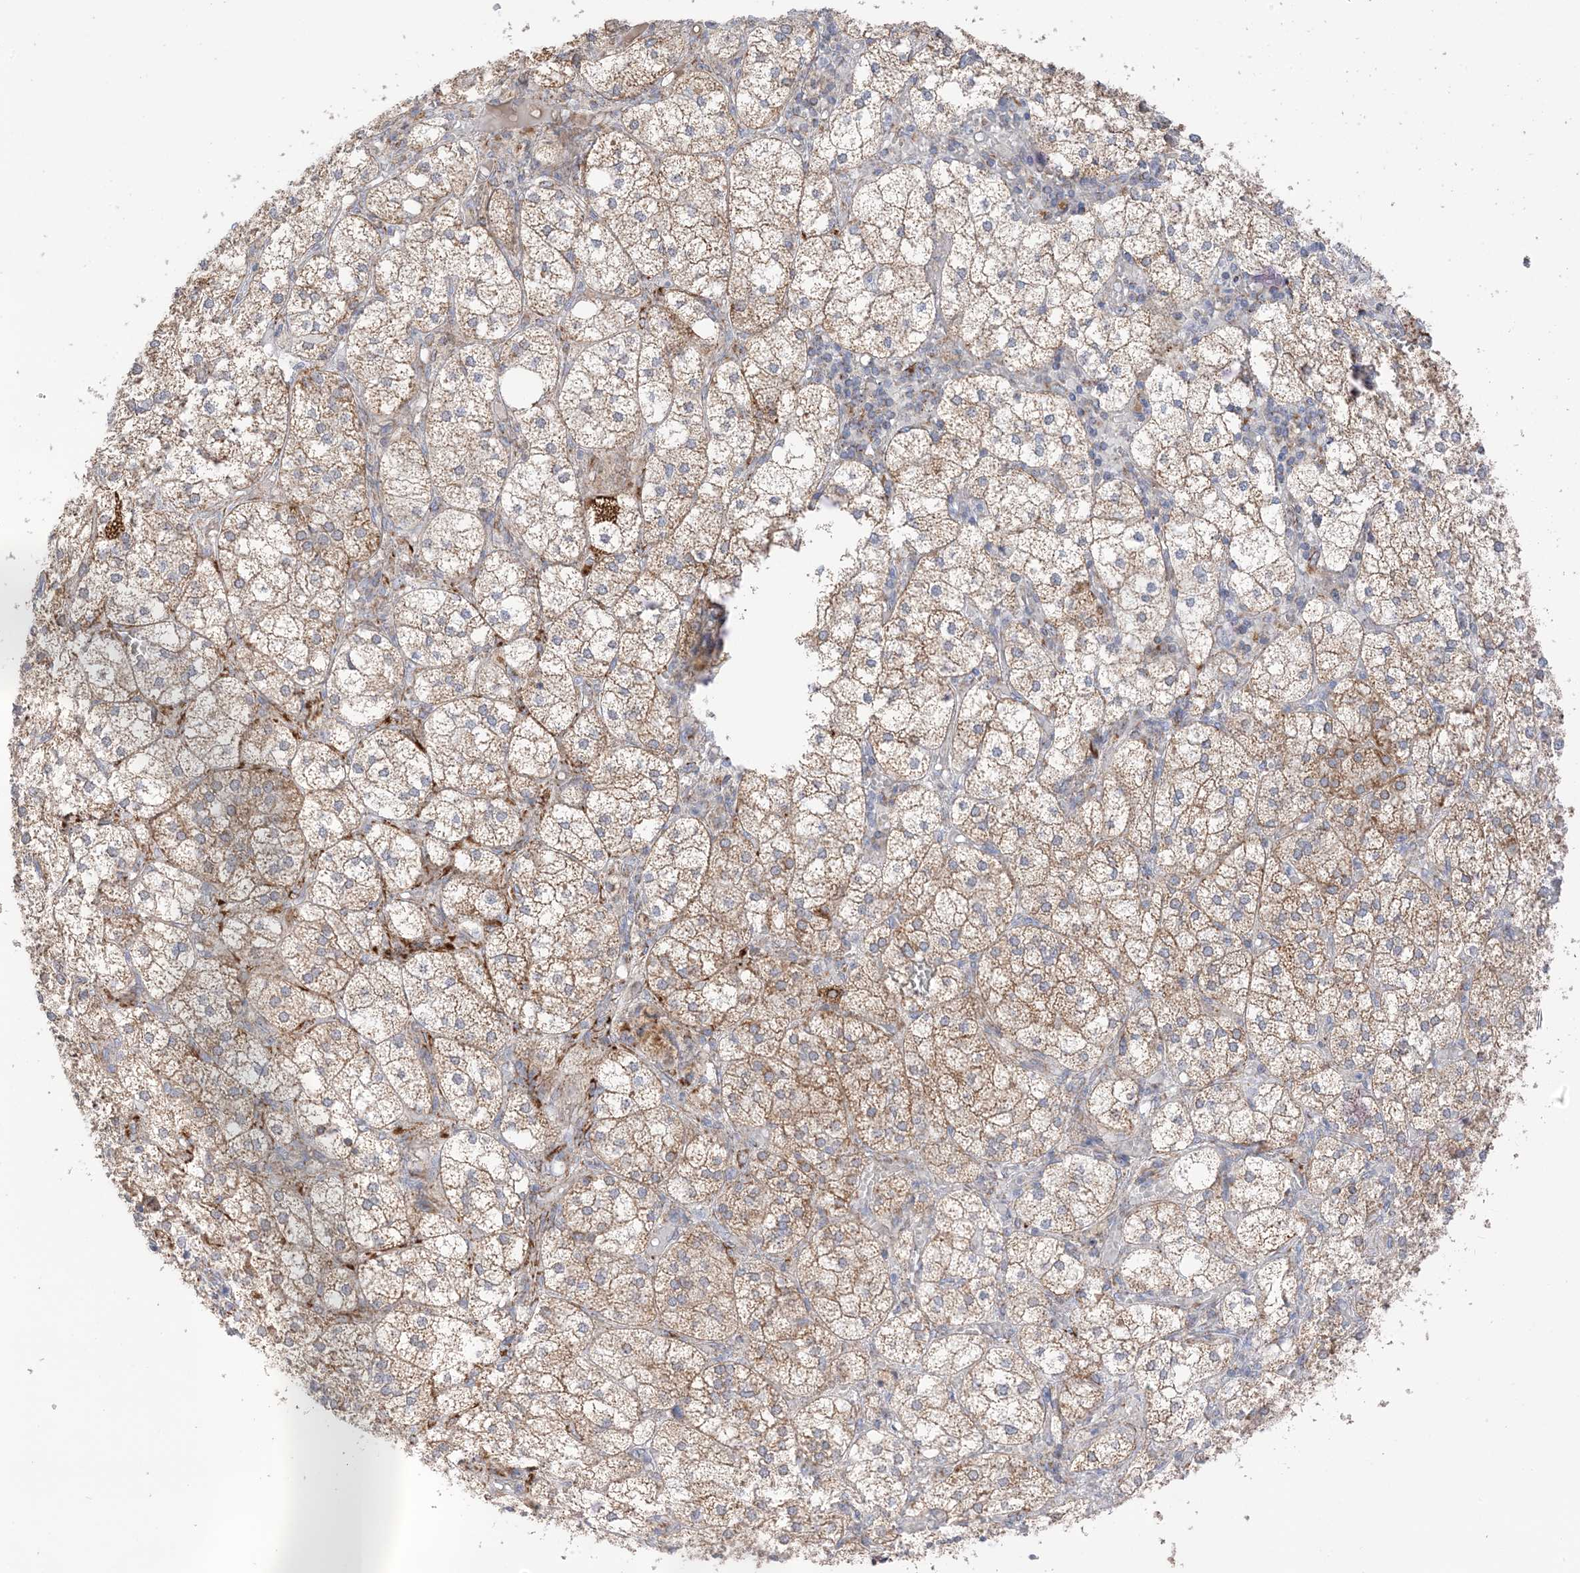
{"staining": {"intensity": "moderate", "quantity": ">75%", "location": "cytoplasmic/membranous"}, "tissue": "adrenal gland", "cell_type": "Glandular cells", "image_type": "normal", "snomed": [{"axis": "morphology", "description": "Normal tissue, NOS"}, {"axis": "topography", "description": "Adrenal gland"}], "caption": "IHC of unremarkable human adrenal gland shows medium levels of moderate cytoplasmic/membranous expression in about >75% of glandular cells. (DAB = brown stain, brightfield microscopy at high magnification).", "gene": "SLC25A12", "patient": {"sex": "female", "age": 61}}